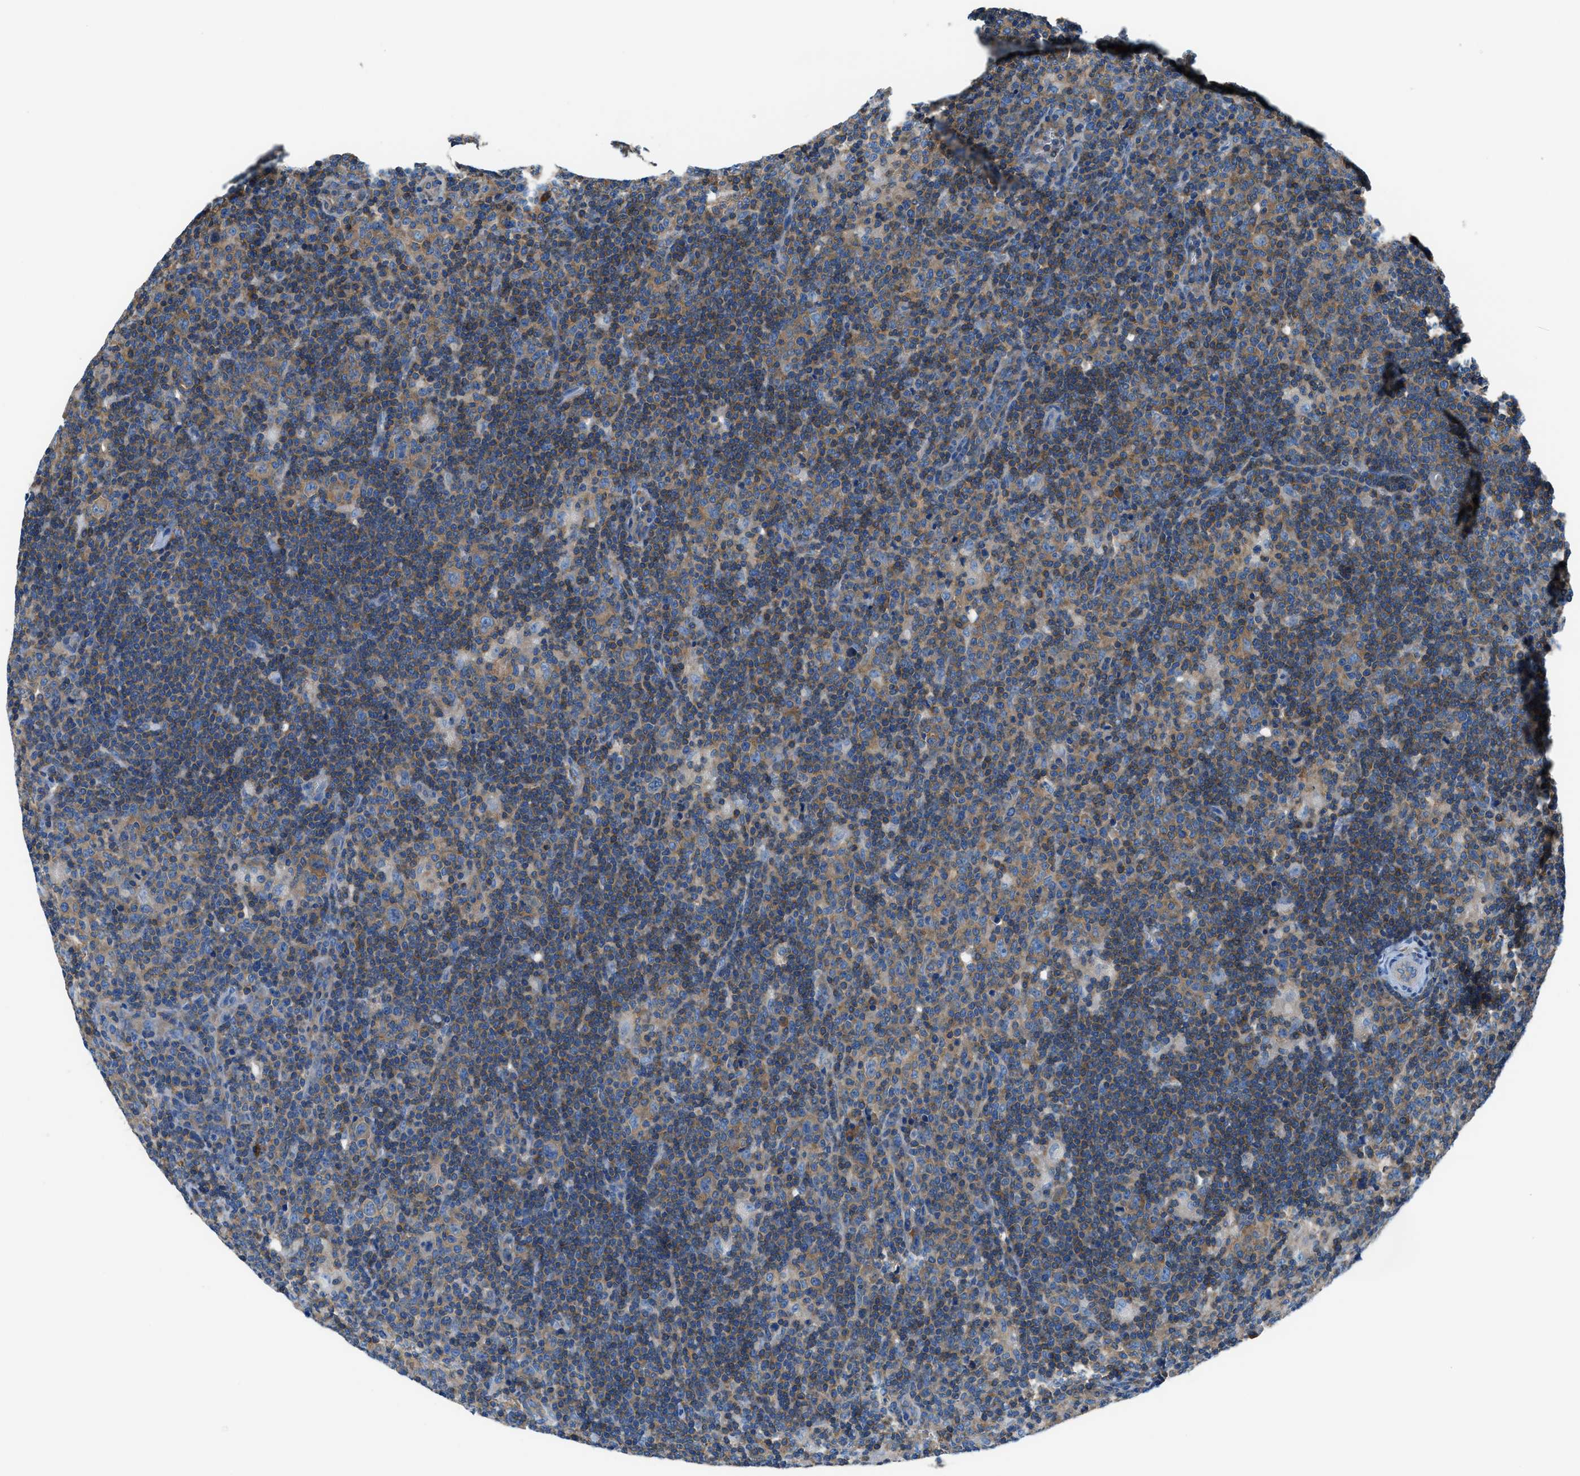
{"staining": {"intensity": "weak", "quantity": "25%-75%", "location": "cytoplasmic/membranous"}, "tissue": "lymphoma", "cell_type": "Tumor cells", "image_type": "cancer", "snomed": [{"axis": "morphology", "description": "Hodgkin's disease, NOS"}, {"axis": "topography", "description": "Lymph node"}], "caption": "A brown stain shows weak cytoplasmic/membranous positivity of a protein in Hodgkin's disease tumor cells. The staining was performed using DAB (3,3'-diaminobenzidine) to visualize the protein expression in brown, while the nuclei were stained in blue with hematoxylin (Magnification: 20x).", "gene": "SARS1", "patient": {"sex": "female", "age": 57}}